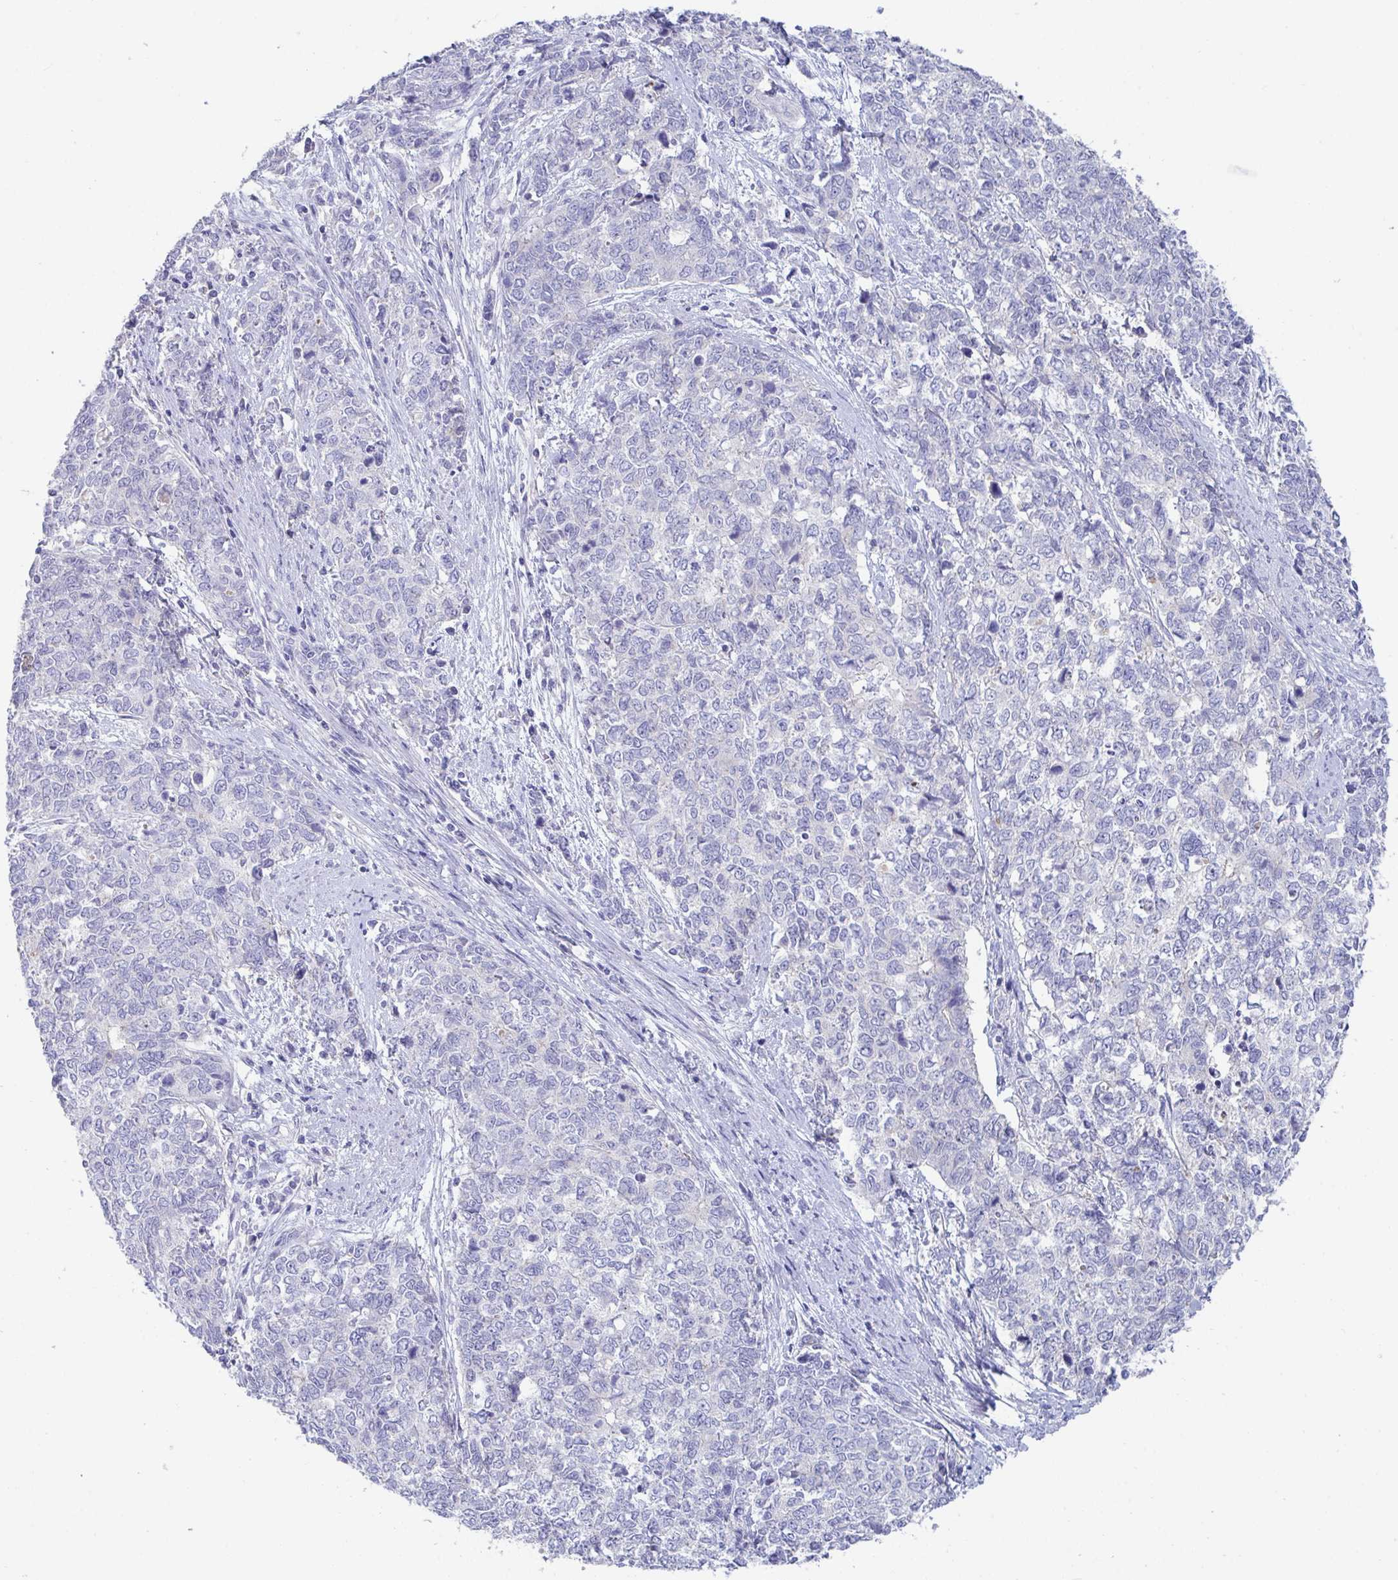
{"staining": {"intensity": "negative", "quantity": "none", "location": "none"}, "tissue": "cervical cancer", "cell_type": "Tumor cells", "image_type": "cancer", "snomed": [{"axis": "morphology", "description": "Adenocarcinoma, NOS"}, {"axis": "topography", "description": "Cervix"}], "caption": "There is no significant positivity in tumor cells of cervical adenocarcinoma. (Brightfield microscopy of DAB (3,3'-diaminobenzidine) IHC at high magnification).", "gene": "ZNF561", "patient": {"sex": "female", "age": 63}}